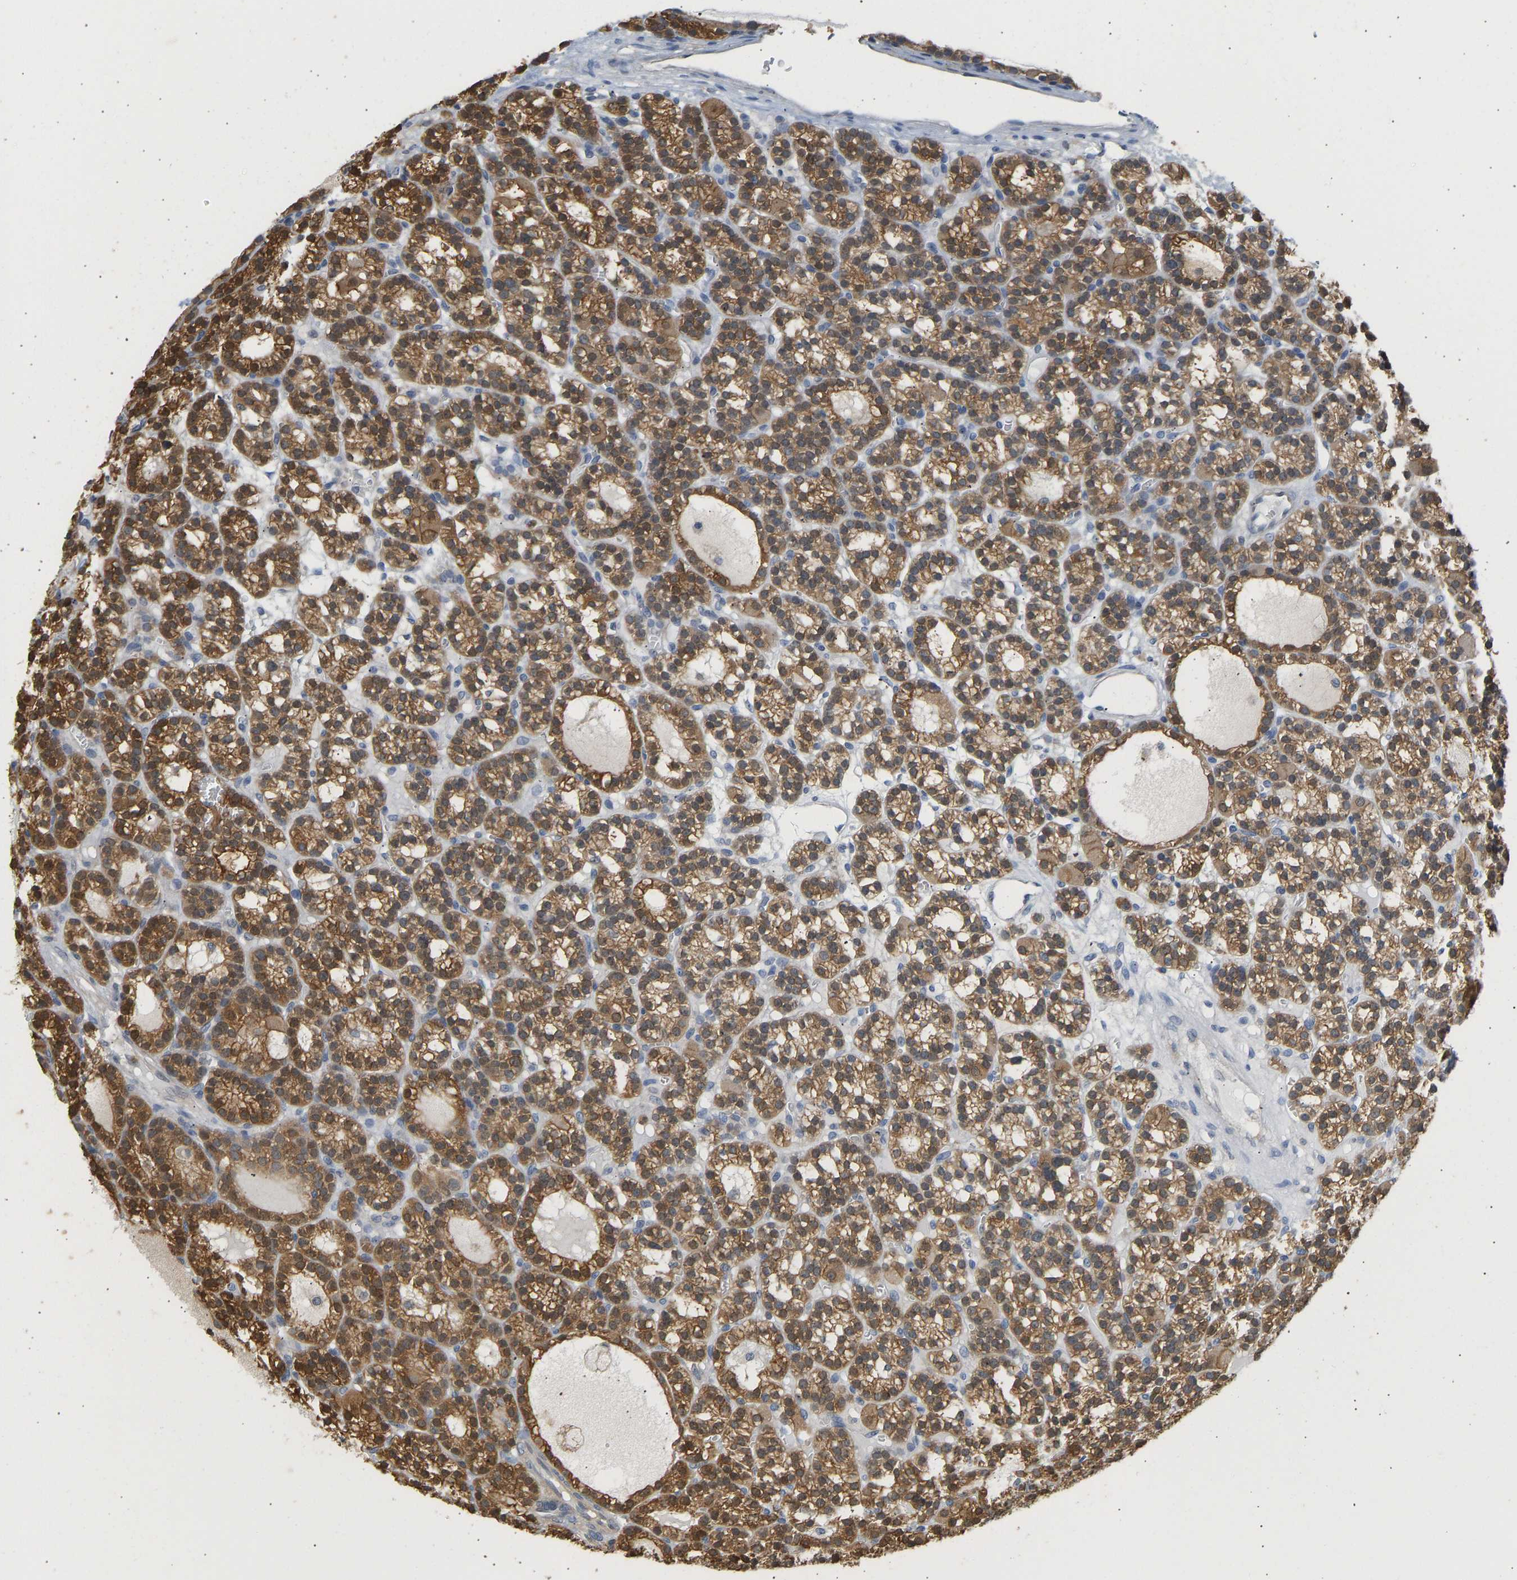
{"staining": {"intensity": "moderate", "quantity": ">75%", "location": "cytoplasmic/membranous"}, "tissue": "parathyroid gland", "cell_type": "Glandular cells", "image_type": "normal", "snomed": [{"axis": "morphology", "description": "Normal tissue, NOS"}, {"axis": "morphology", "description": "Adenoma, NOS"}, {"axis": "topography", "description": "Parathyroid gland"}], "caption": "Immunohistochemistry (IHC) histopathology image of unremarkable parathyroid gland: human parathyroid gland stained using IHC shows medium levels of moderate protein expression localized specifically in the cytoplasmic/membranous of glandular cells, appearing as a cytoplasmic/membranous brown color.", "gene": "ENO1", "patient": {"sex": "female", "age": 58}}